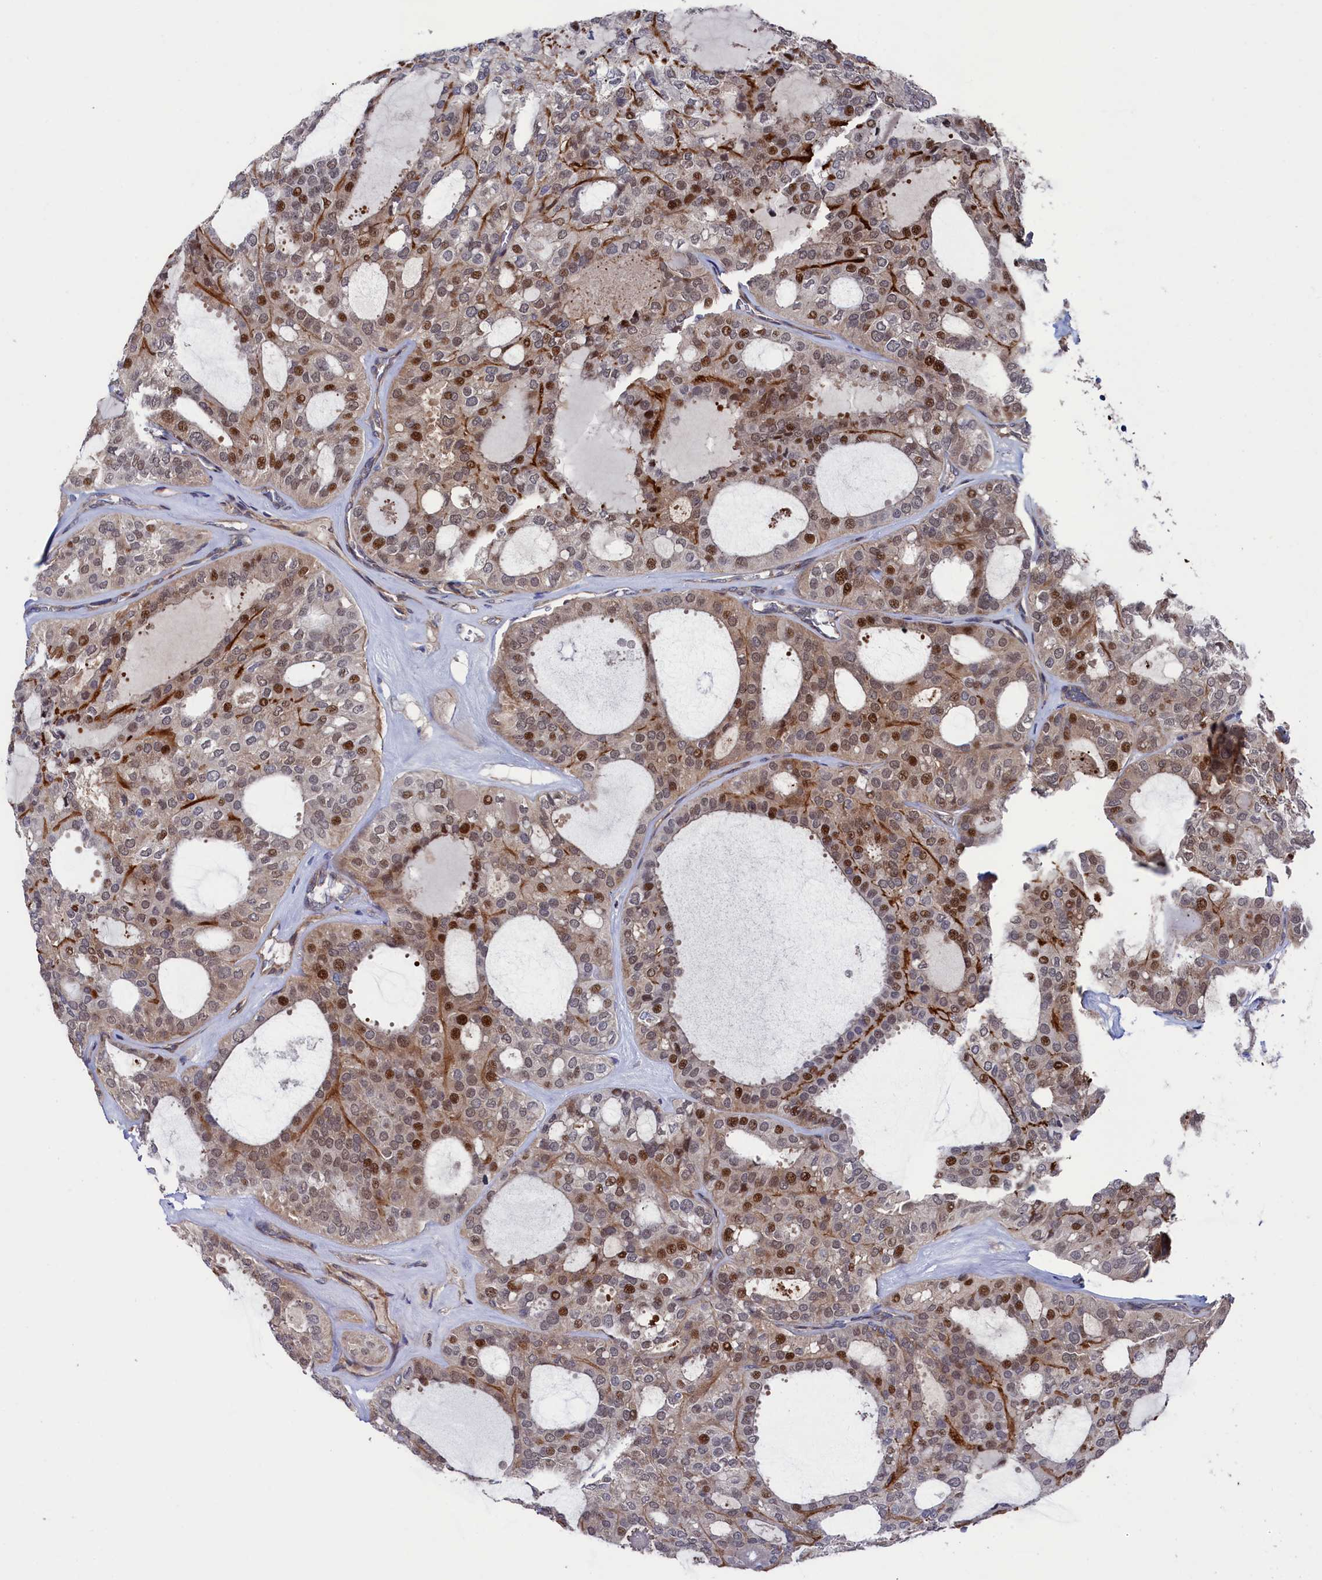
{"staining": {"intensity": "moderate", "quantity": "25%-75%", "location": "nuclear"}, "tissue": "thyroid cancer", "cell_type": "Tumor cells", "image_type": "cancer", "snomed": [{"axis": "morphology", "description": "Follicular adenoma carcinoma, NOS"}, {"axis": "topography", "description": "Thyroid gland"}], "caption": "Brown immunohistochemical staining in human thyroid cancer (follicular adenoma carcinoma) displays moderate nuclear staining in approximately 25%-75% of tumor cells. (IHC, brightfield microscopy, high magnification).", "gene": "ZNF891", "patient": {"sex": "male", "age": 75}}